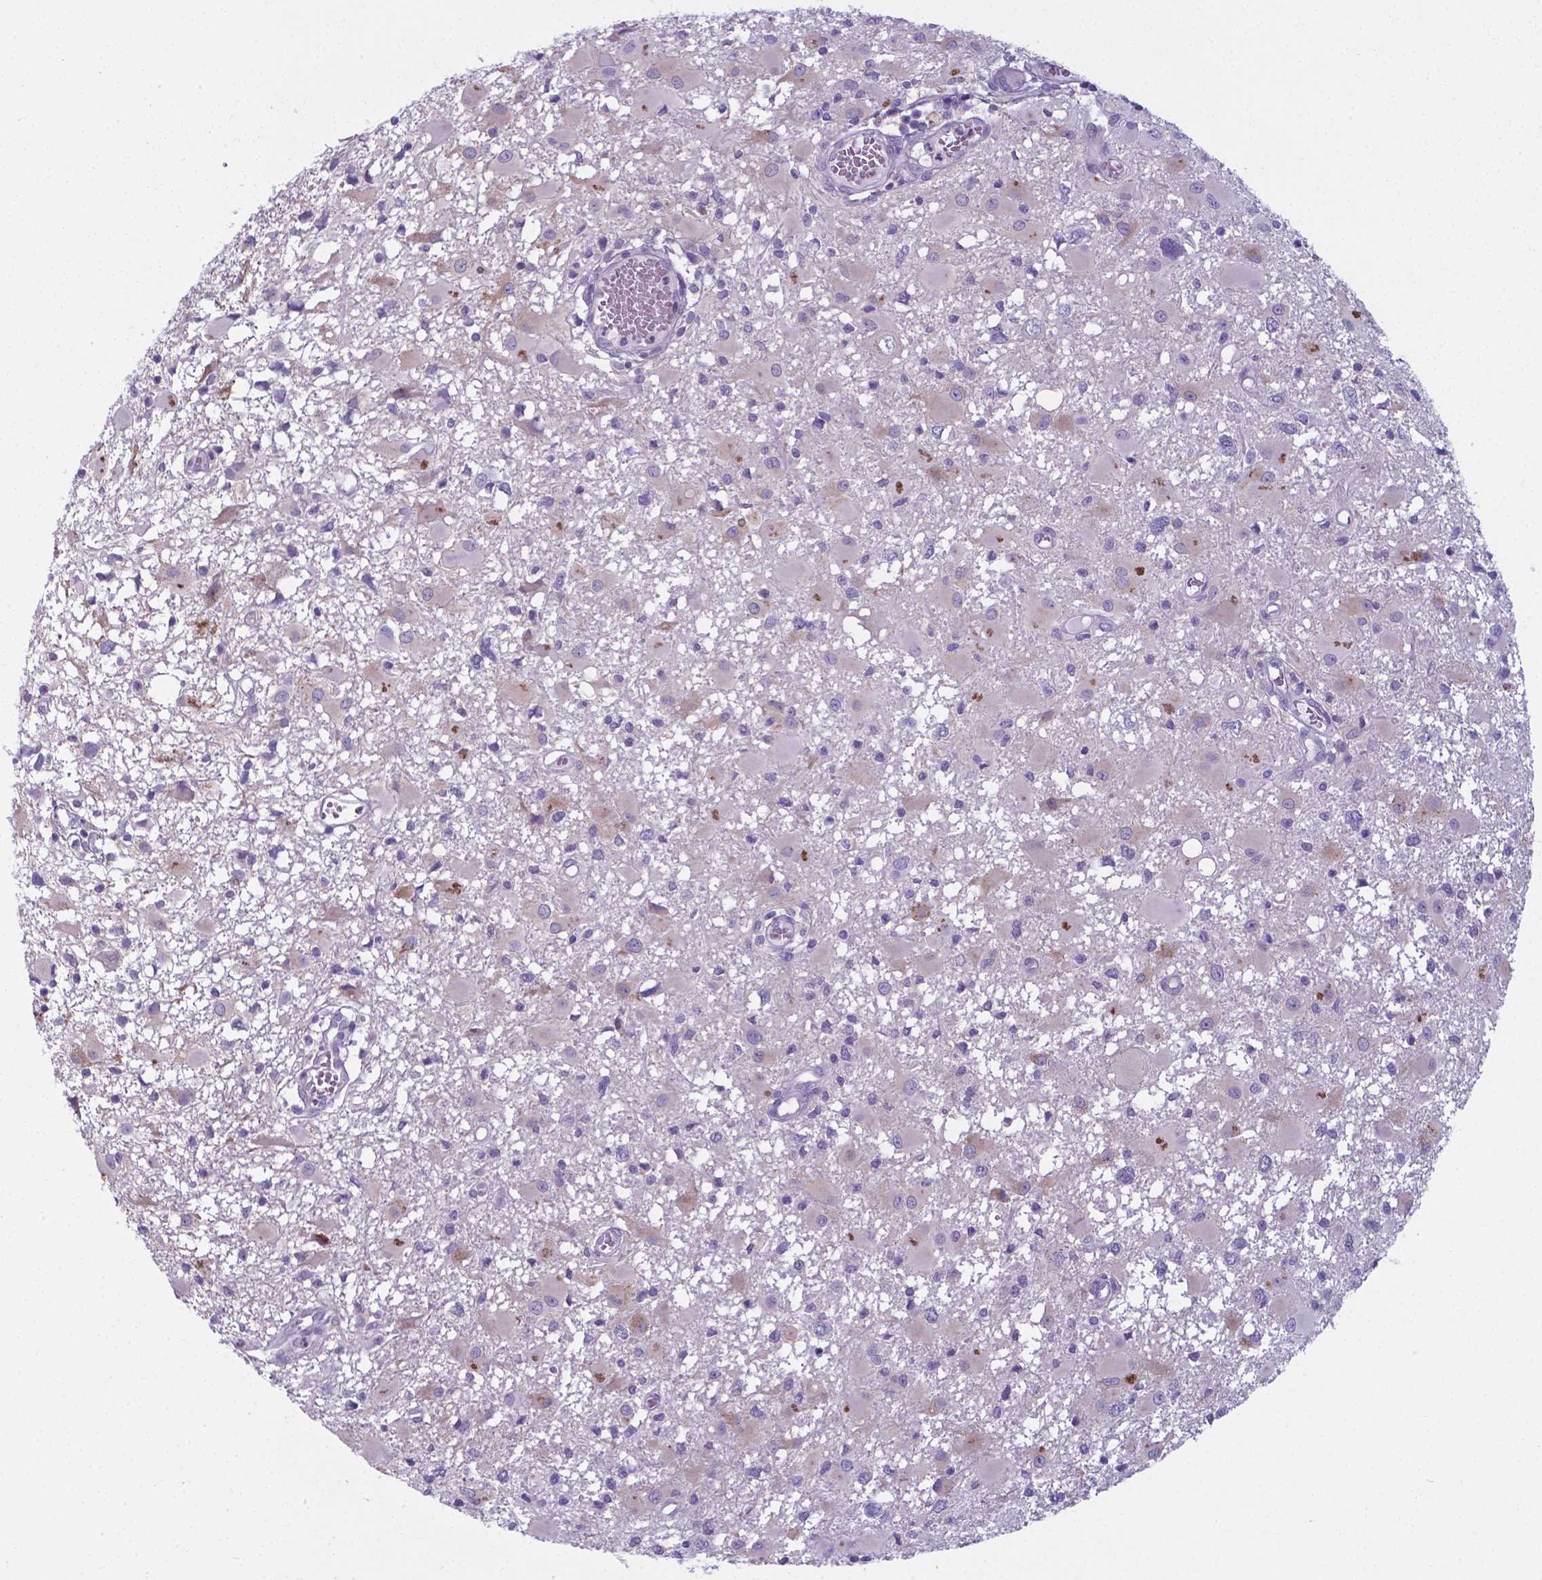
{"staining": {"intensity": "negative", "quantity": "none", "location": "none"}, "tissue": "glioma", "cell_type": "Tumor cells", "image_type": "cancer", "snomed": [{"axis": "morphology", "description": "Glioma, malignant, High grade"}, {"axis": "topography", "description": "Brain"}], "caption": "This histopathology image is of glioma stained with immunohistochemistry to label a protein in brown with the nuclei are counter-stained blue. There is no expression in tumor cells.", "gene": "AP5B1", "patient": {"sex": "male", "age": 54}}